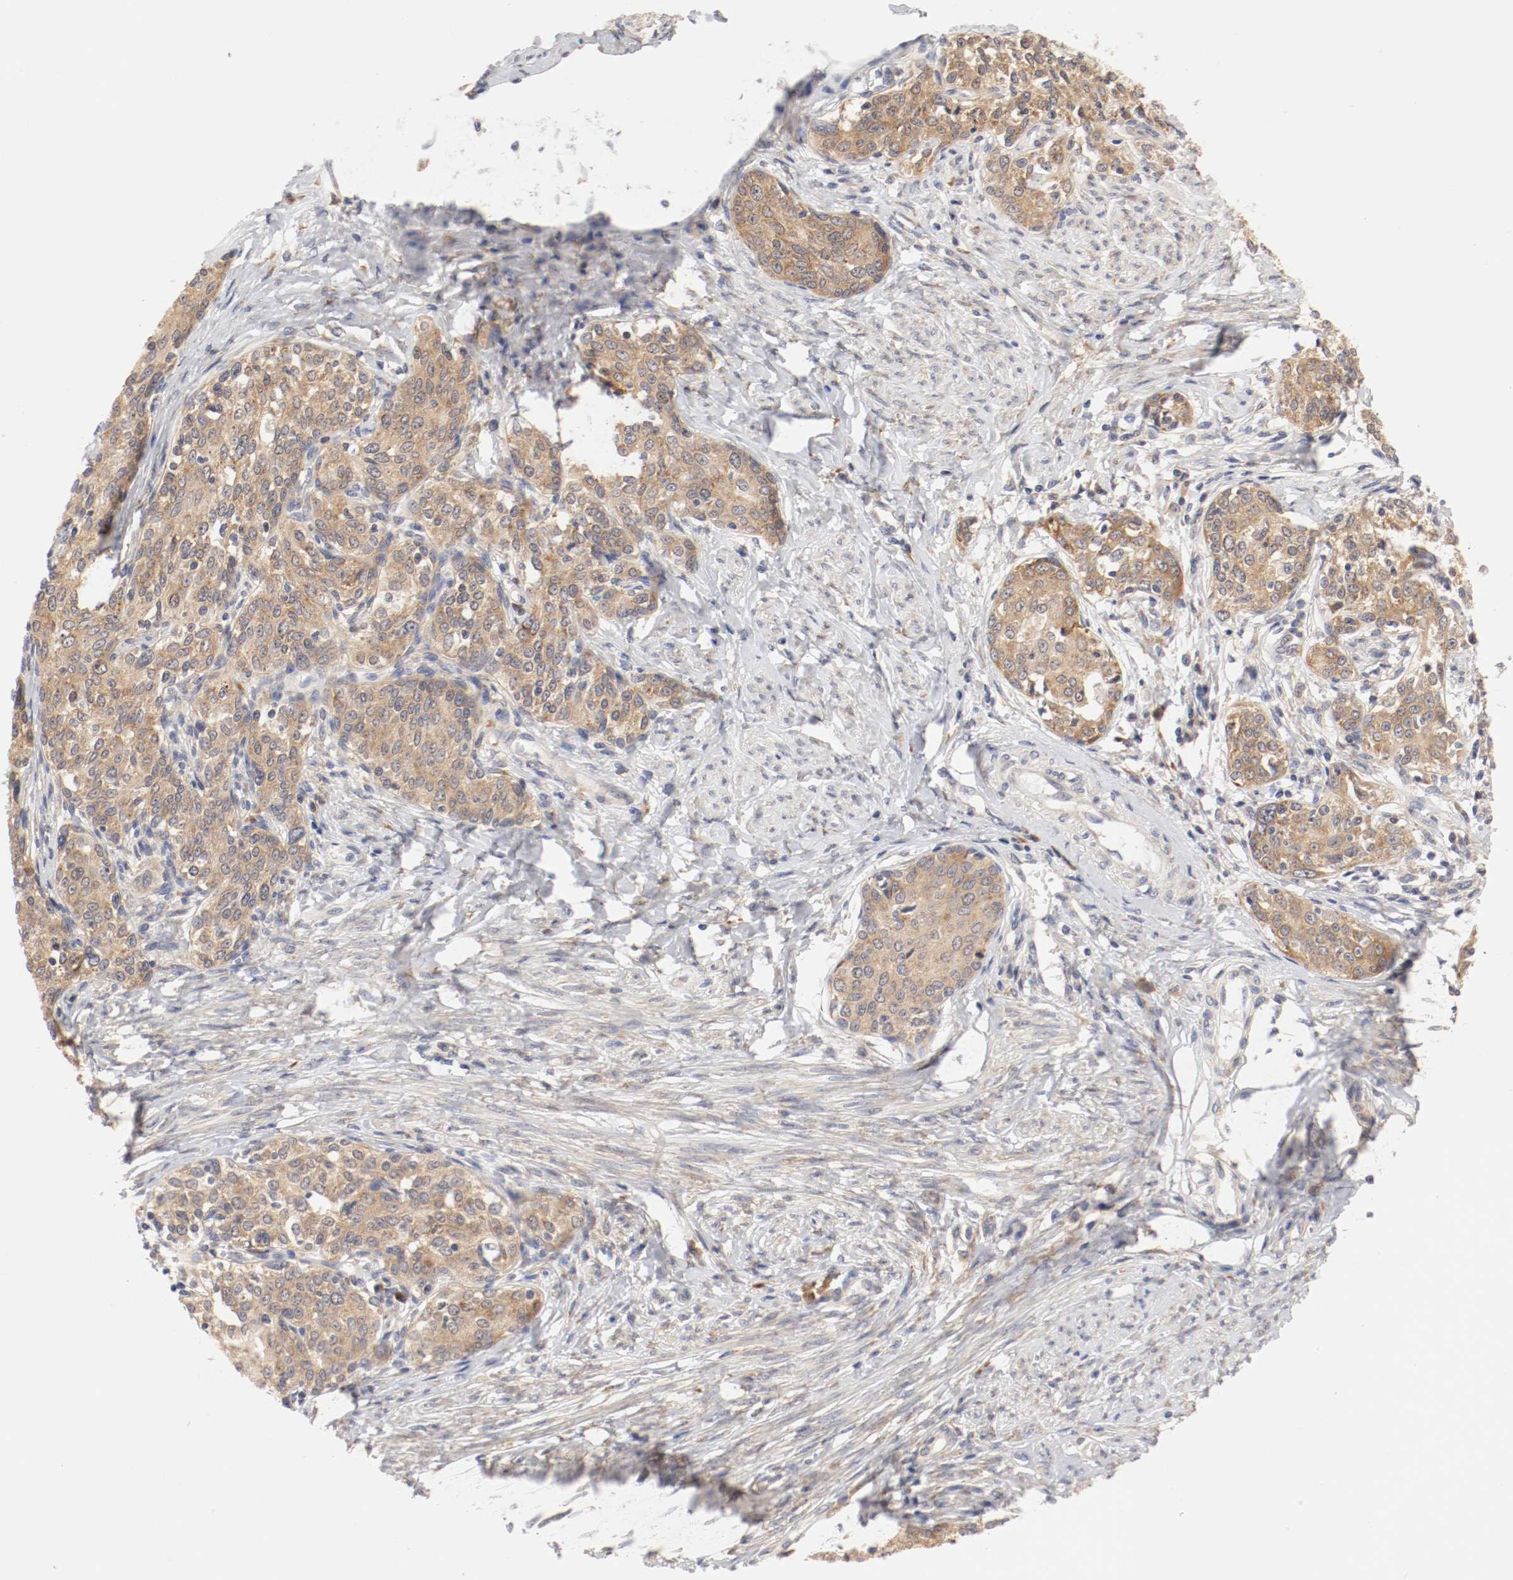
{"staining": {"intensity": "moderate", "quantity": ">75%", "location": "cytoplasmic/membranous"}, "tissue": "cervical cancer", "cell_type": "Tumor cells", "image_type": "cancer", "snomed": [{"axis": "morphology", "description": "Squamous cell carcinoma, NOS"}, {"axis": "morphology", "description": "Adenocarcinoma, NOS"}, {"axis": "topography", "description": "Cervix"}], "caption": "Human cervical cancer stained with a protein marker displays moderate staining in tumor cells.", "gene": "FKBP3", "patient": {"sex": "female", "age": 52}}